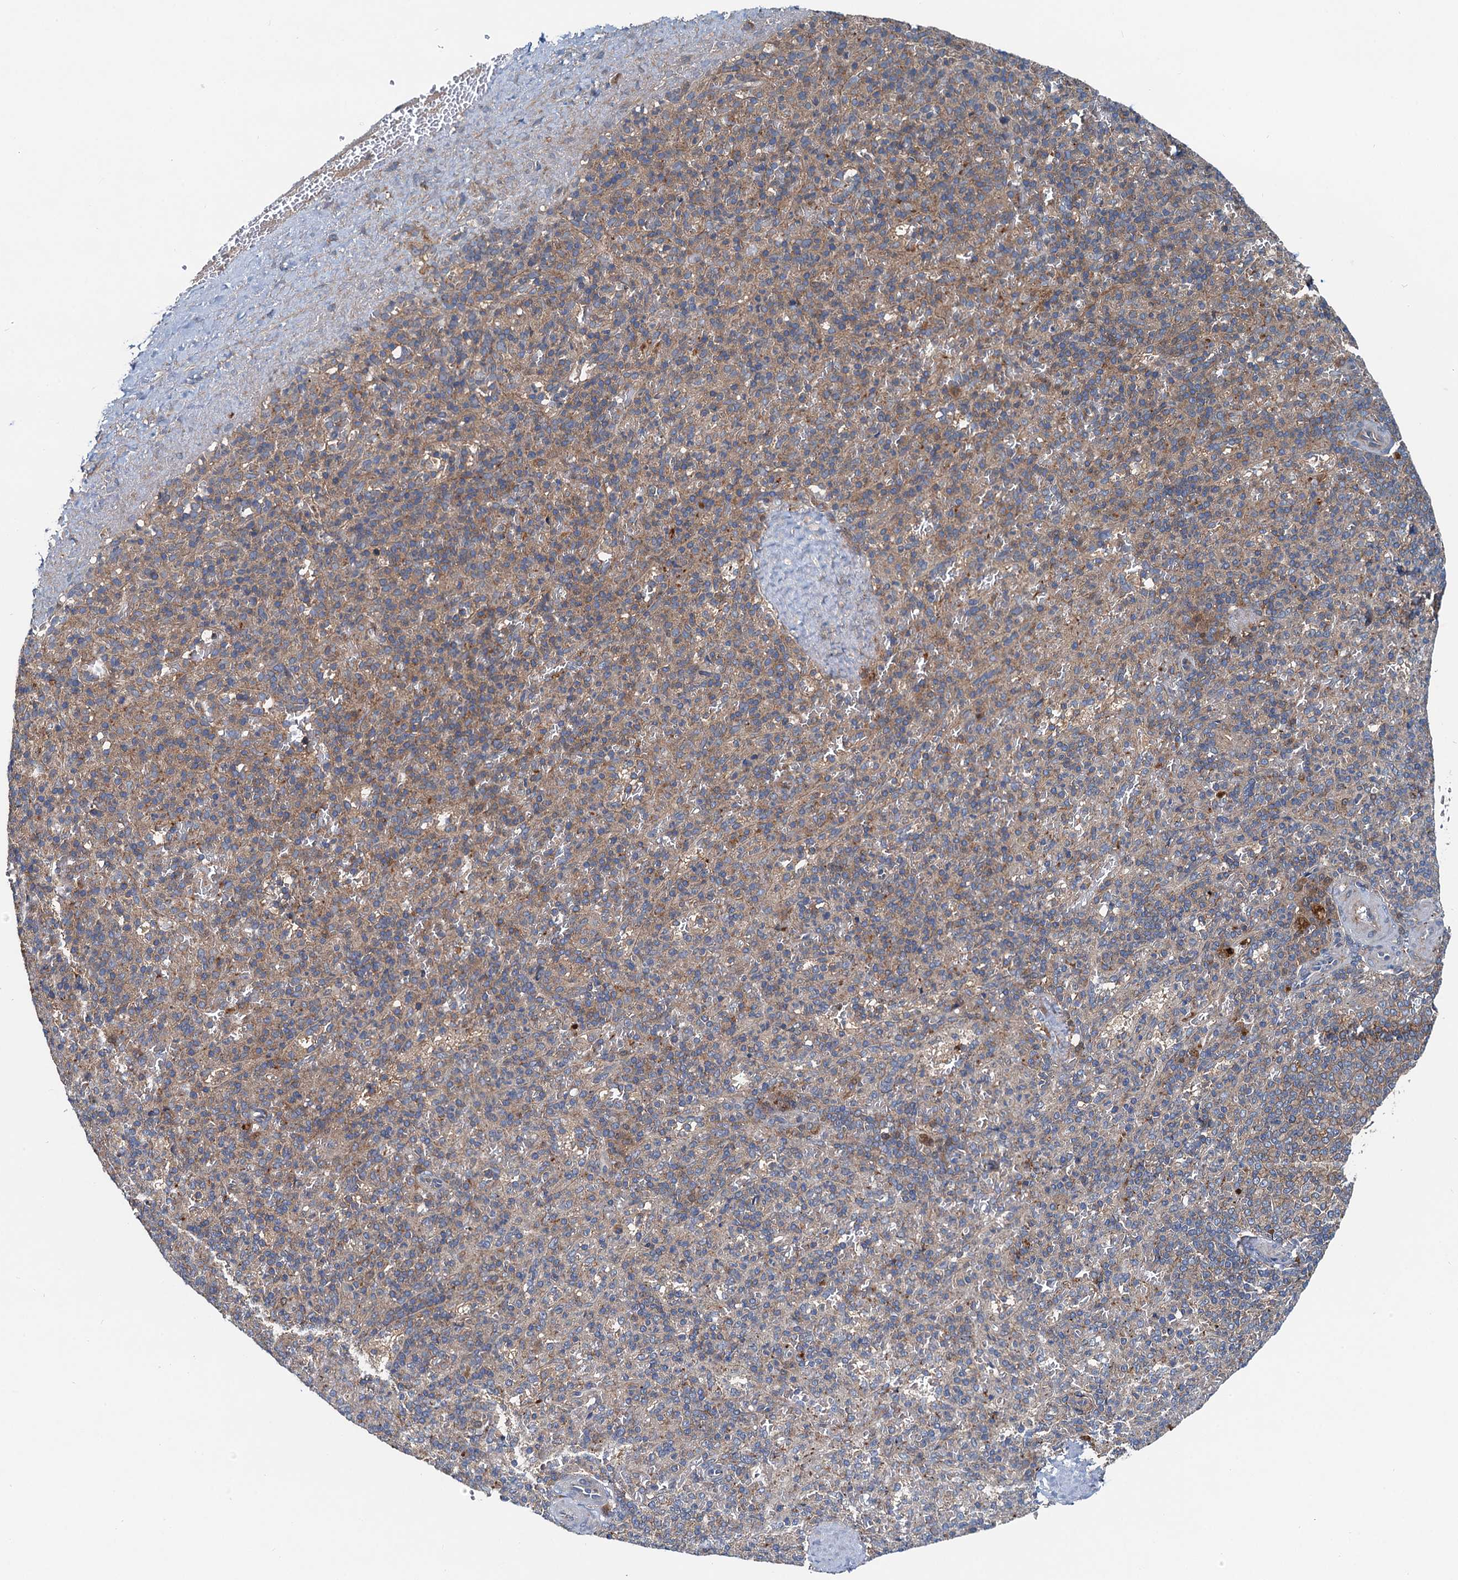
{"staining": {"intensity": "moderate", "quantity": "25%-75%", "location": "cytoplasmic/membranous"}, "tissue": "spleen", "cell_type": "Cells in red pulp", "image_type": "normal", "snomed": [{"axis": "morphology", "description": "Normal tissue, NOS"}, {"axis": "topography", "description": "Spleen"}], "caption": "Cells in red pulp demonstrate medium levels of moderate cytoplasmic/membranous positivity in about 25%-75% of cells in normal spleen. The staining was performed using DAB to visualize the protein expression in brown, while the nuclei were stained in blue with hematoxylin (Magnification: 20x).", "gene": "EFL1", "patient": {"sex": "male", "age": 82}}